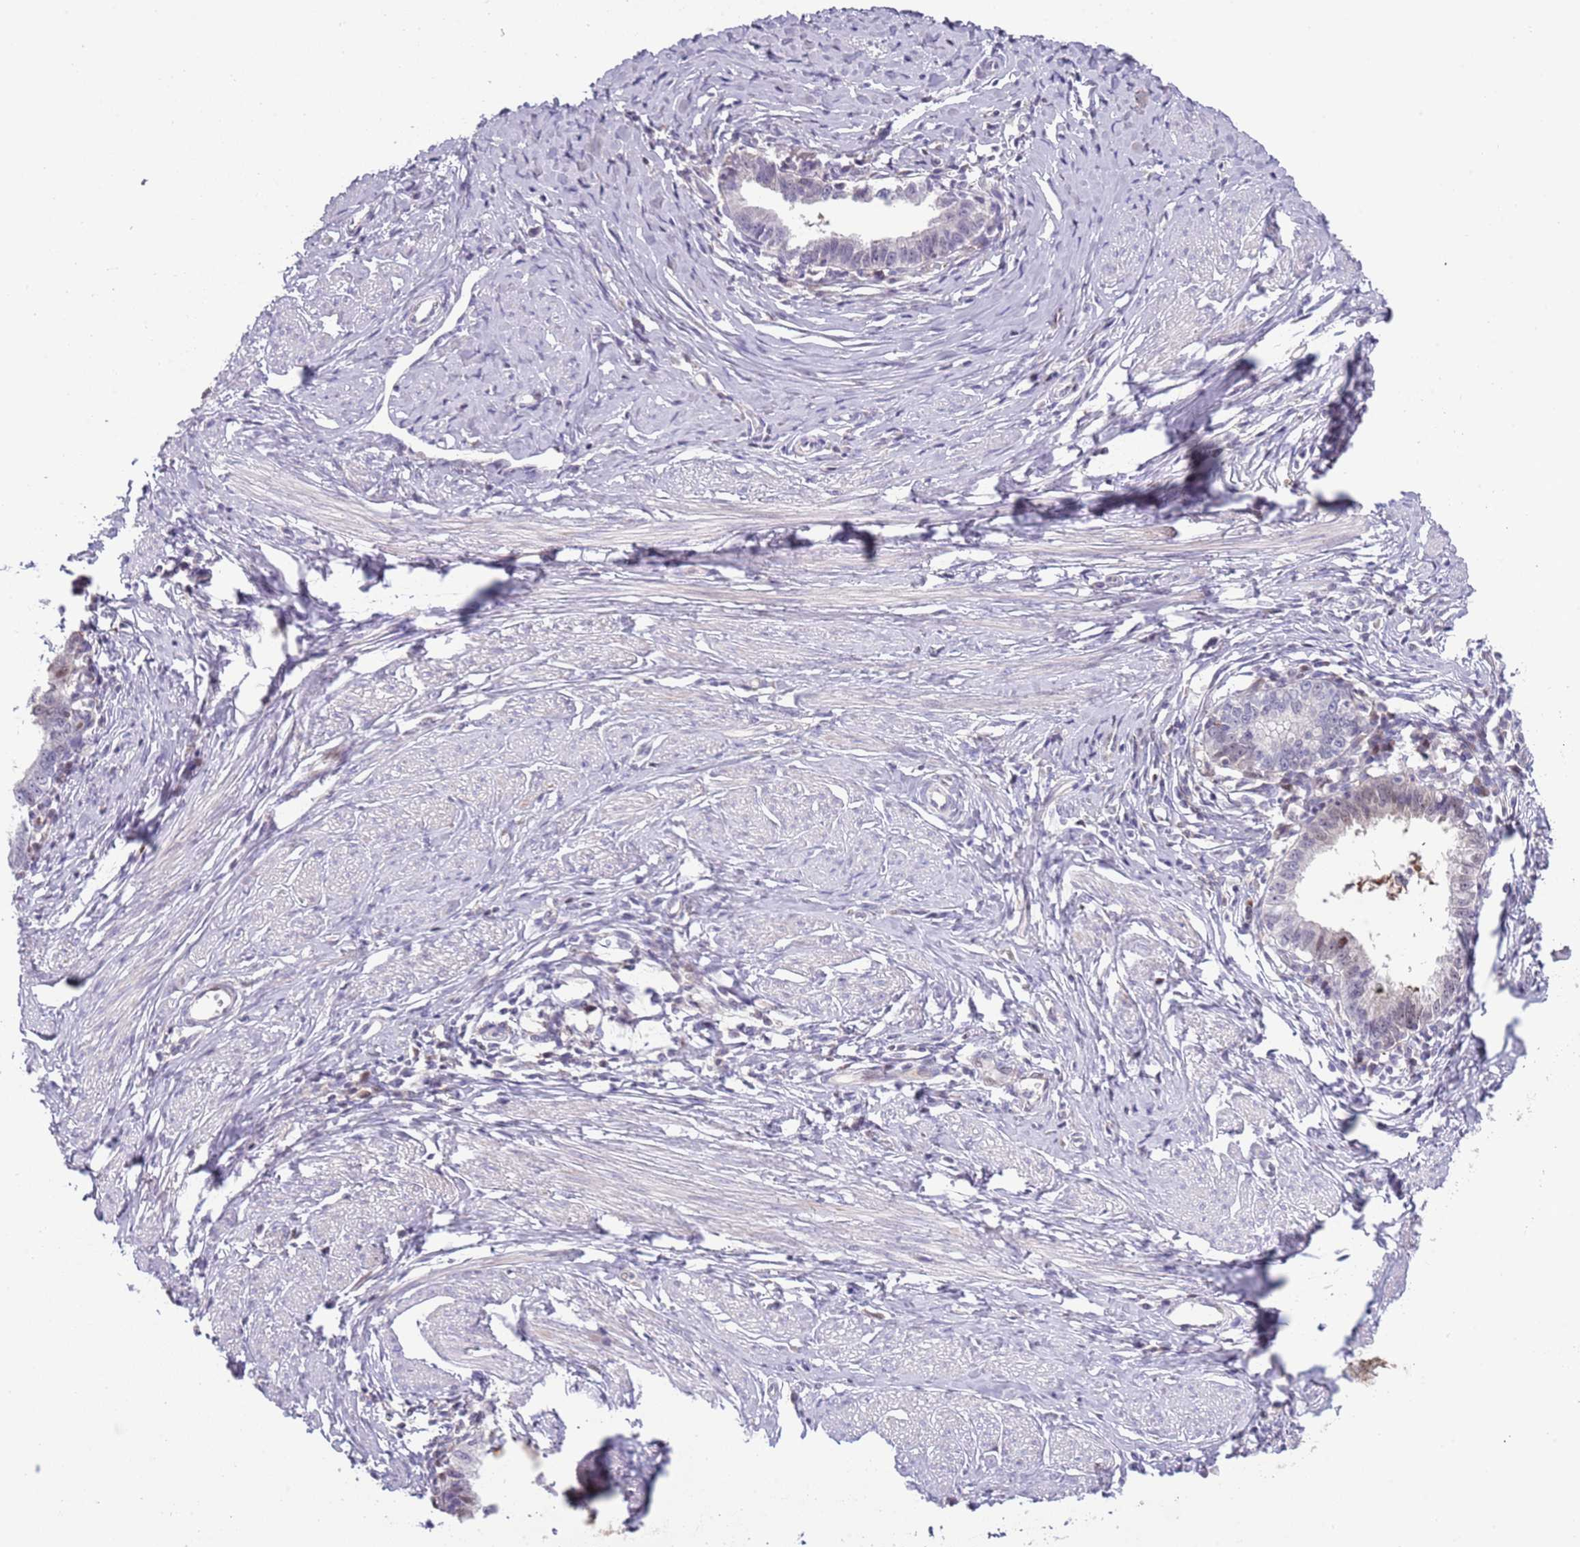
{"staining": {"intensity": "negative", "quantity": "none", "location": "none"}, "tissue": "cervical cancer", "cell_type": "Tumor cells", "image_type": "cancer", "snomed": [{"axis": "morphology", "description": "Adenocarcinoma, NOS"}, {"axis": "topography", "description": "Cervix"}], "caption": "Tumor cells show no significant protein staining in cervical cancer (adenocarcinoma).", "gene": "NBPF6", "patient": {"sex": "female", "age": 36}}